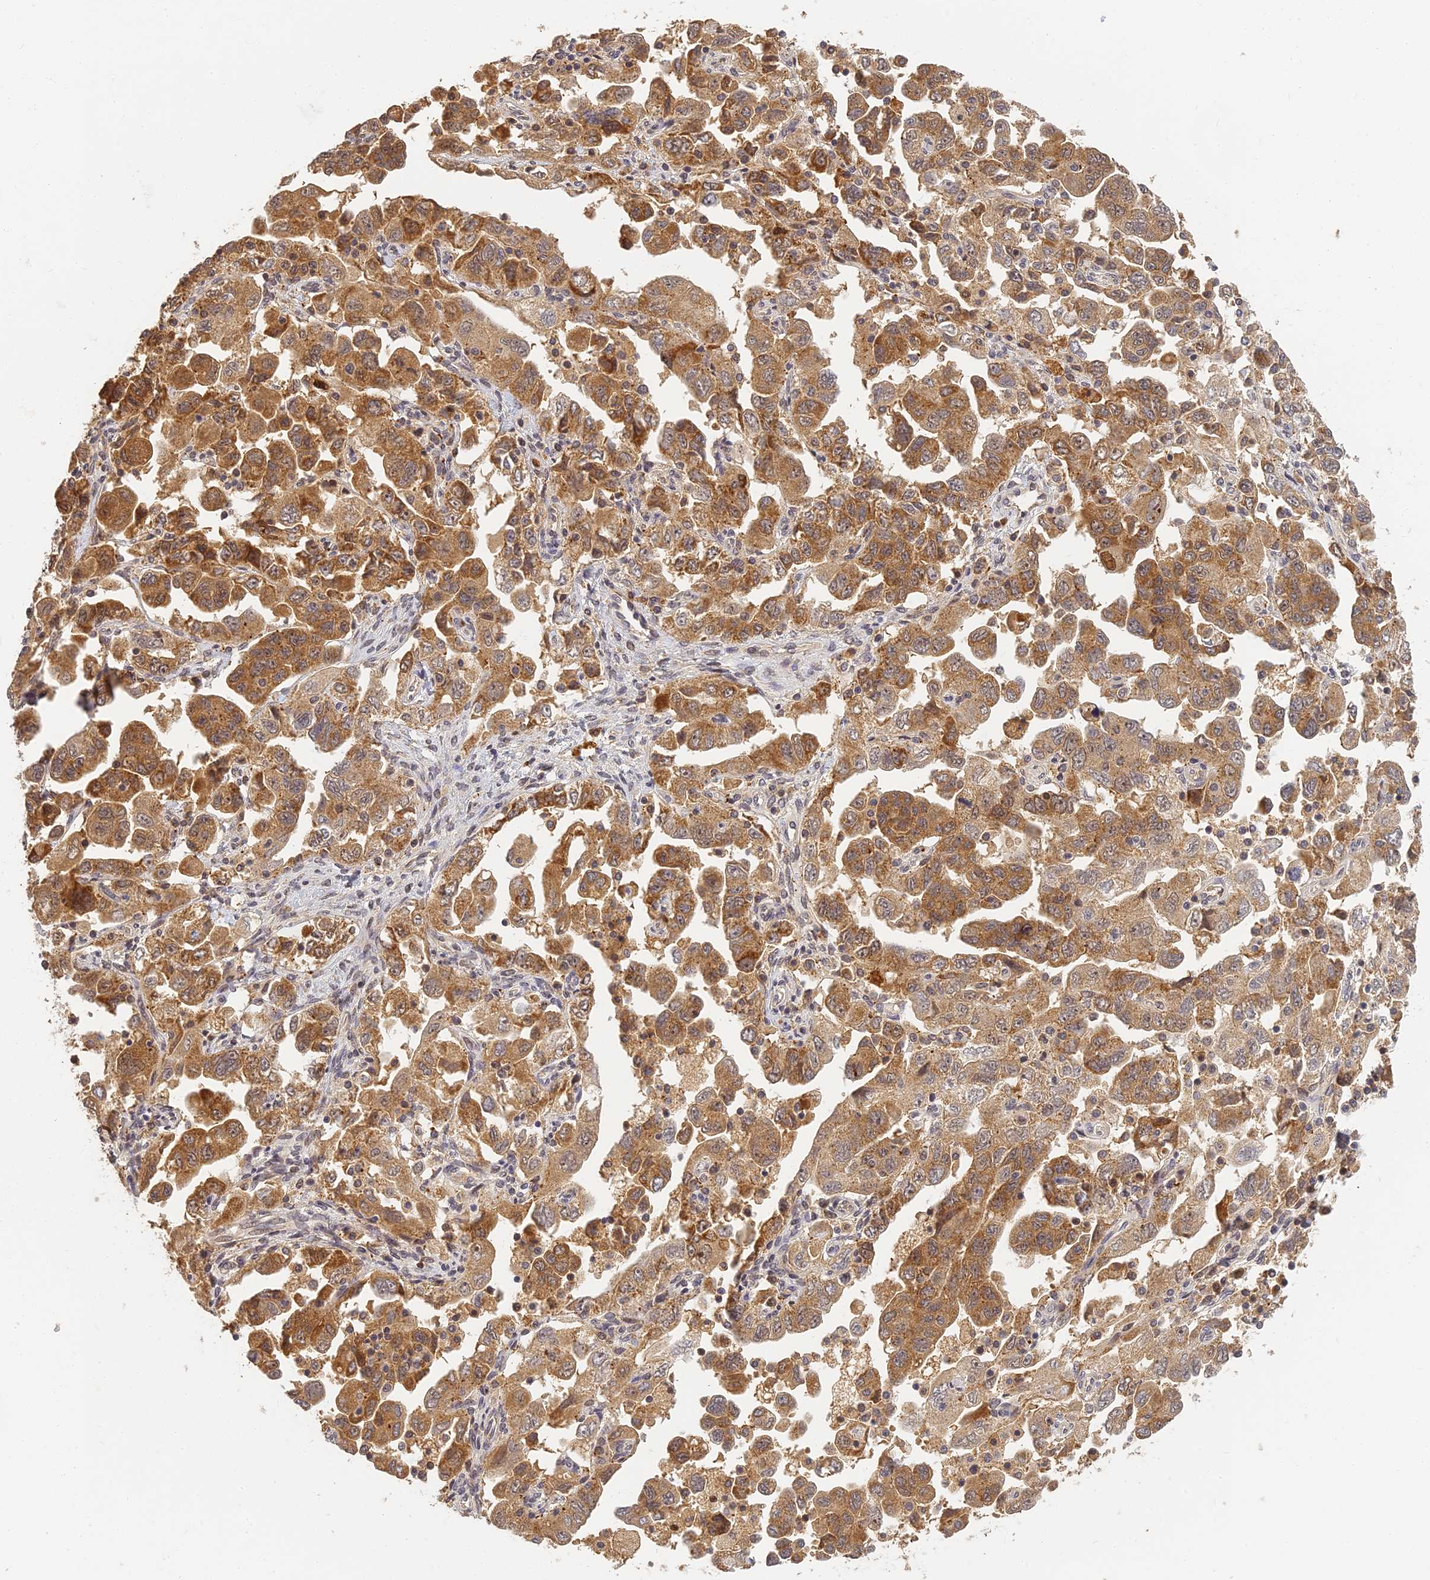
{"staining": {"intensity": "moderate", "quantity": ">75%", "location": "cytoplasmic/membranous"}, "tissue": "ovarian cancer", "cell_type": "Tumor cells", "image_type": "cancer", "snomed": [{"axis": "morphology", "description": "Carcinoma, NOS"}, {"axis": "morphology", "description": "Cystadenocarcinoma, serous, NOS"}, {"axis": "topography", "description": "Ovary"}], "caption": "Immunohistochemistry (IHC) of human ovarian serous cystadenocarcinoma displays medium levels of moderate cytoplasmic/membranous positivity in about >75% of tumor cells.", "gene": "RGL3", "patient": {"sex": "female", "age": 69}}